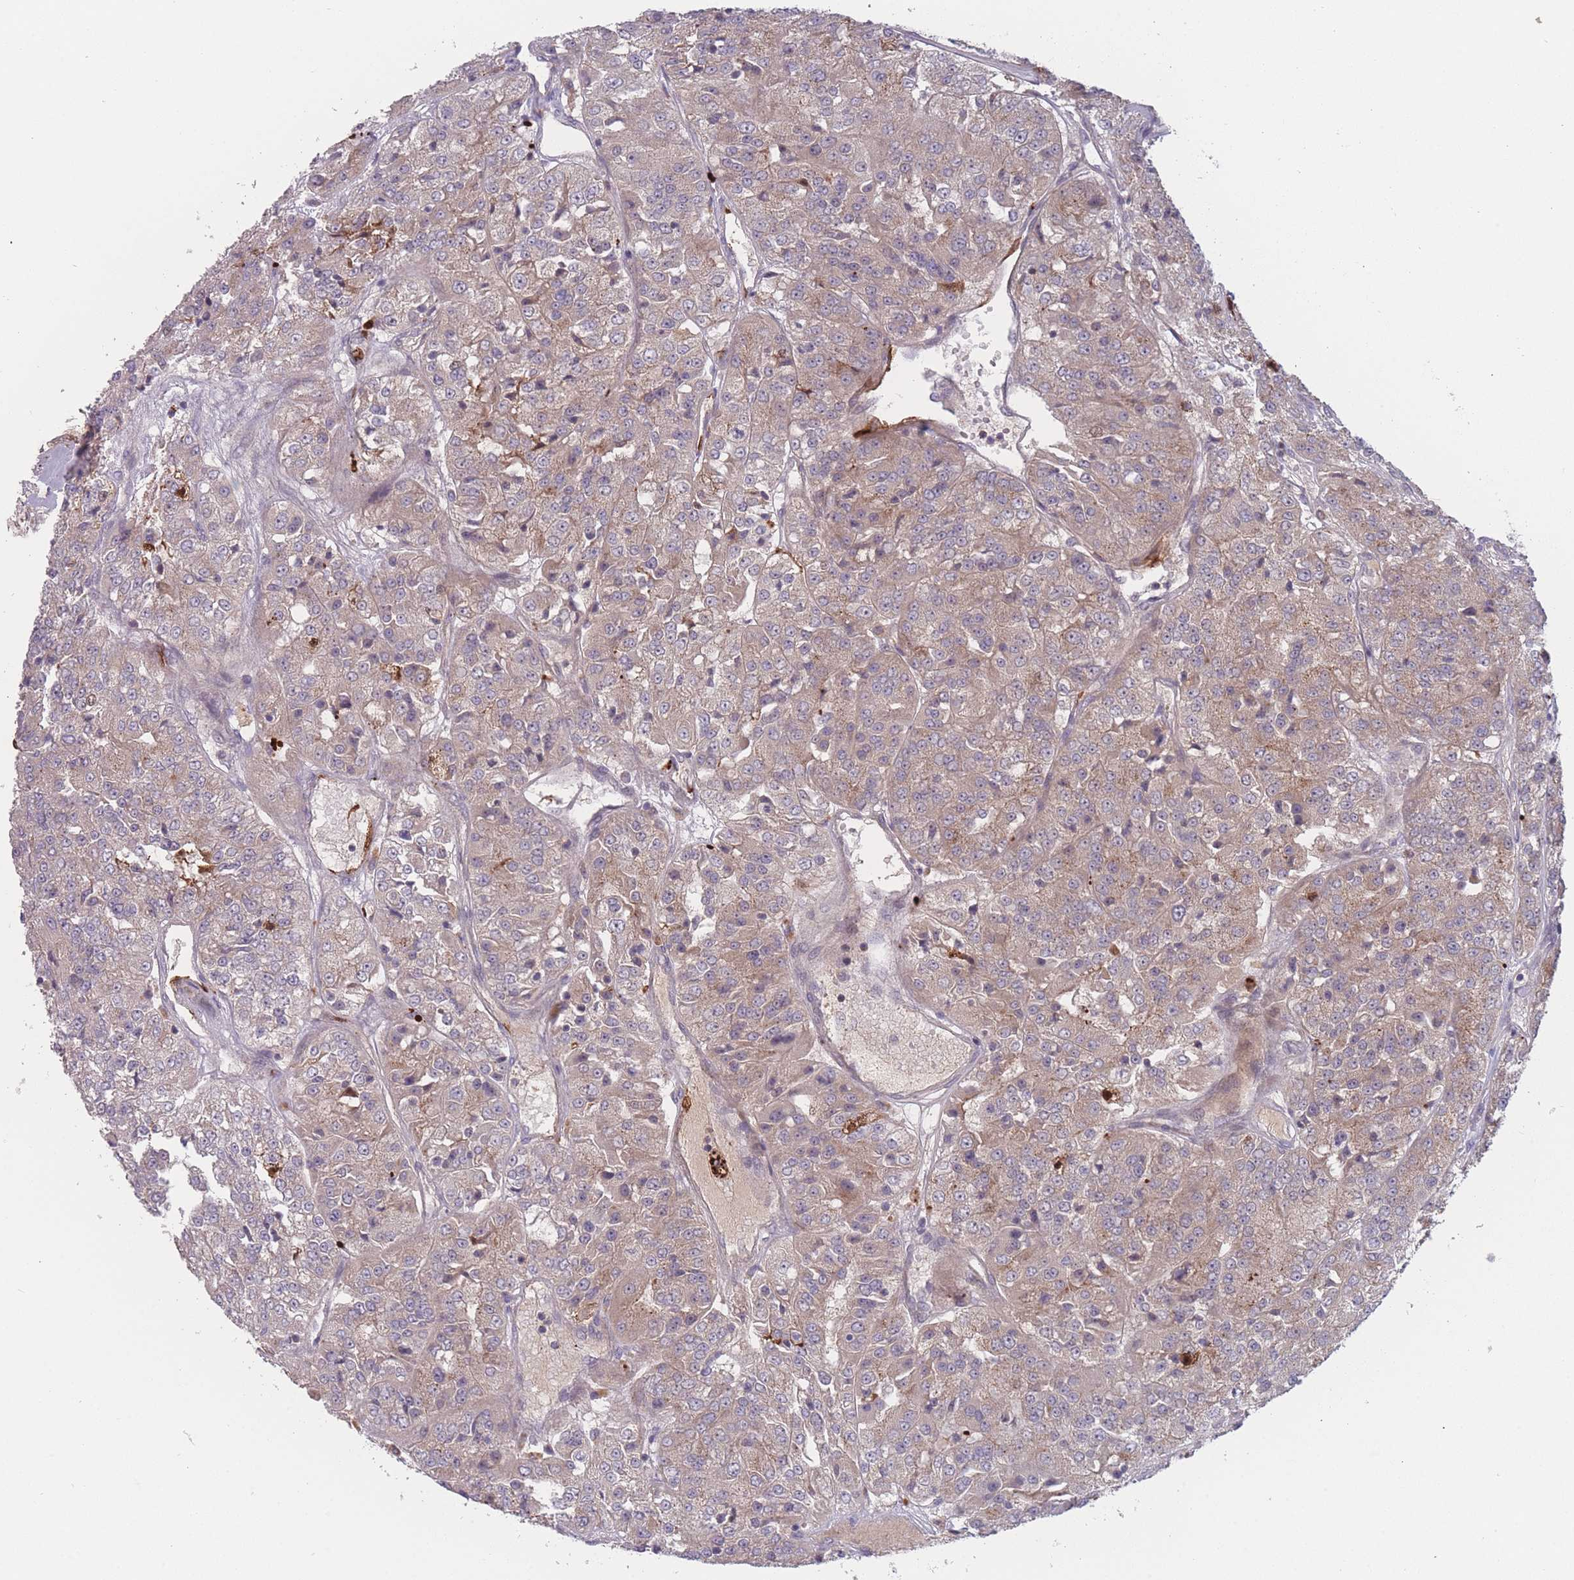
{"staining": {"intensity": "weak", "quantity": ">75%", "location": "cytoplasmic/membranous"}, "tissue": "renal cancer", "cell_type": "Tumor cells", "image_type": "cancer", "snomed": [{"axis": "morphology", "description": "Adenocarcinoma, NOS"}, {"axis": "topography", "description": "Kidney"}], "caption": "Protein expression analysis of human renal cancer reveals weak cytoplasmic/membranous positivity in about >75% of tumor cells.", "gene": "TMEM232", "patient": {"sex": "female", "age": 63}}